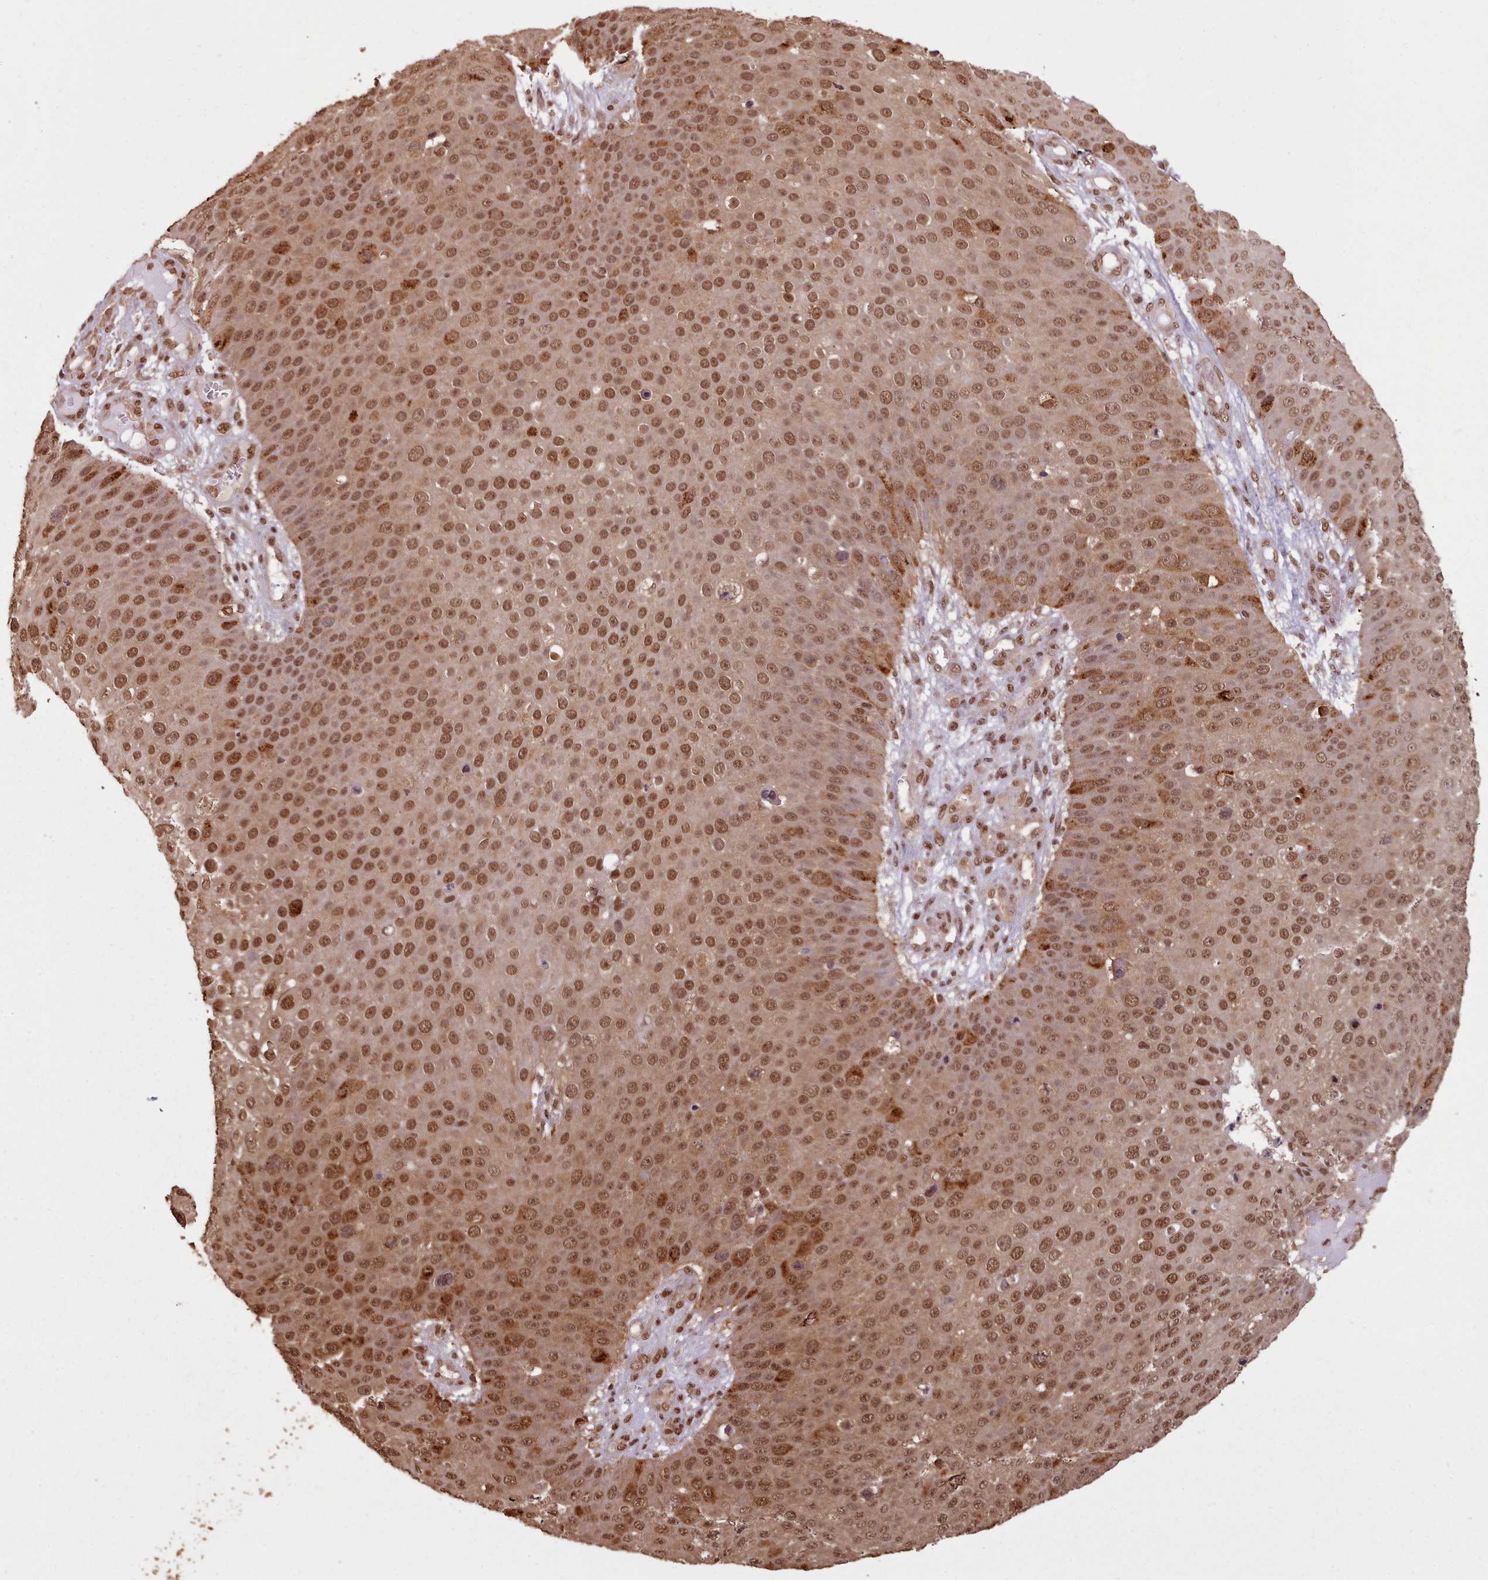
{"staining": {"intensity": "moderate", "quantity": ">75%", "location": "nuclear"}, "tissue": "skin cancer", "cell_type": "Tumor cells", "image_type": "cancer", "snomed": [{"axis": "morphology", "description": "Squamous cell carcinoma, NOS"}, {"axis": "topography", "description": "Skin"}], "caption": "Skin cancer (squamous cell carcinoma) was stained to show a protein in brown. There is medium levels of moderate nuclear positivity in about >75% of tumor cells.", "gene": "RPS27A", "patient": {"sex": "male", "age": 71}}